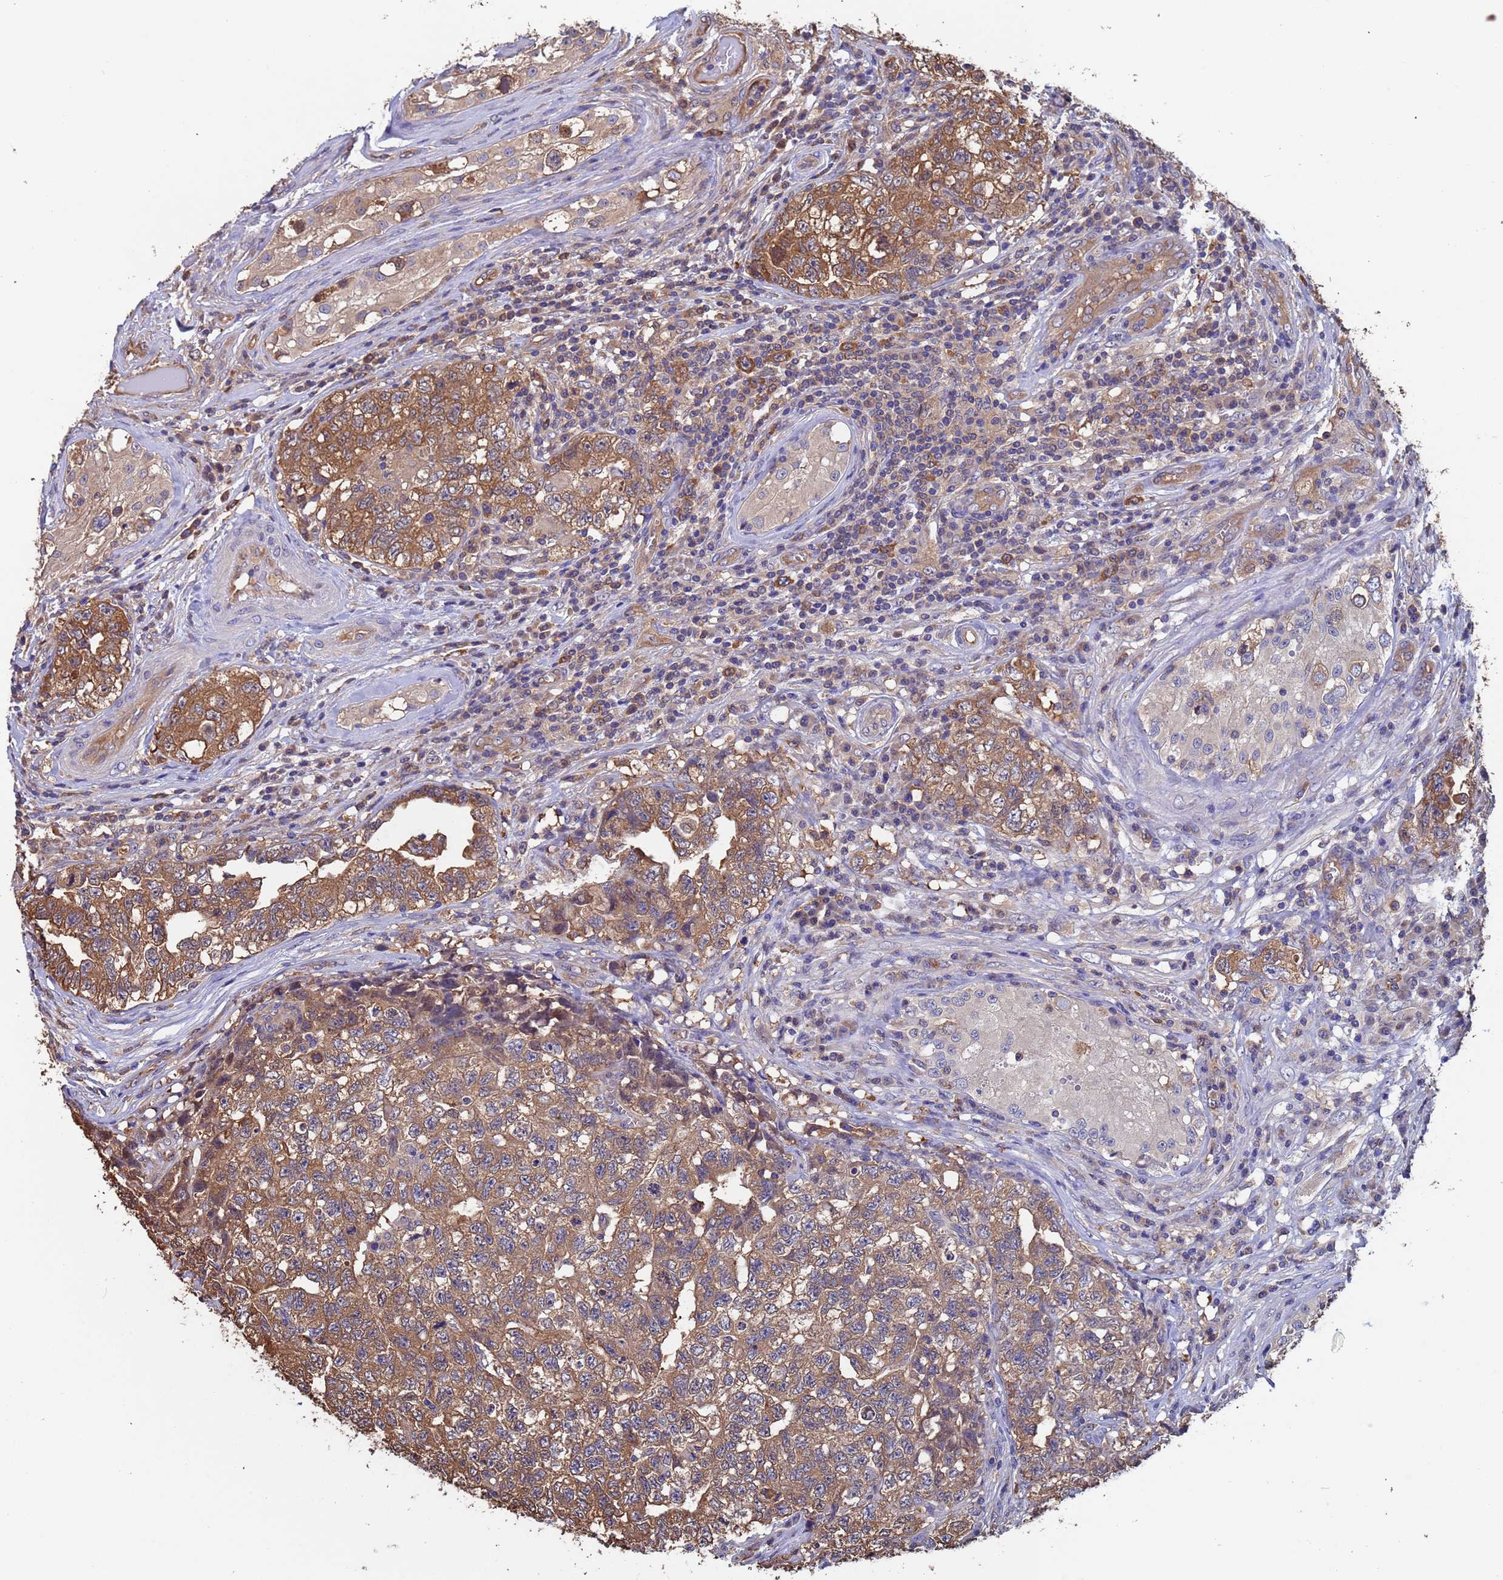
{"staining": {"intensity": "moderate", "quantity": ">75%", "location": "cytoplasmic/membranous"}, "tissue": "testis cancer", "cell_type": "Tumor cells", "image_type": "cancer", "snomed": [{"axis": "morphology", "description": "Carcinoma, Embryonal, NOS"}, {"axis": "topography", "description": "Testis"}], "caption": "This image reveals embryonal carcinoma (testis) stained with immunohistochemistry (IHC) to label a protein in brown. The cytoplasmic/membranous of tumor cells show moderate positivity for the protein. Nuclei are counter-stained blue.", "gene": "FAM25A", "patient": {"sex": "male", "age": 31}}